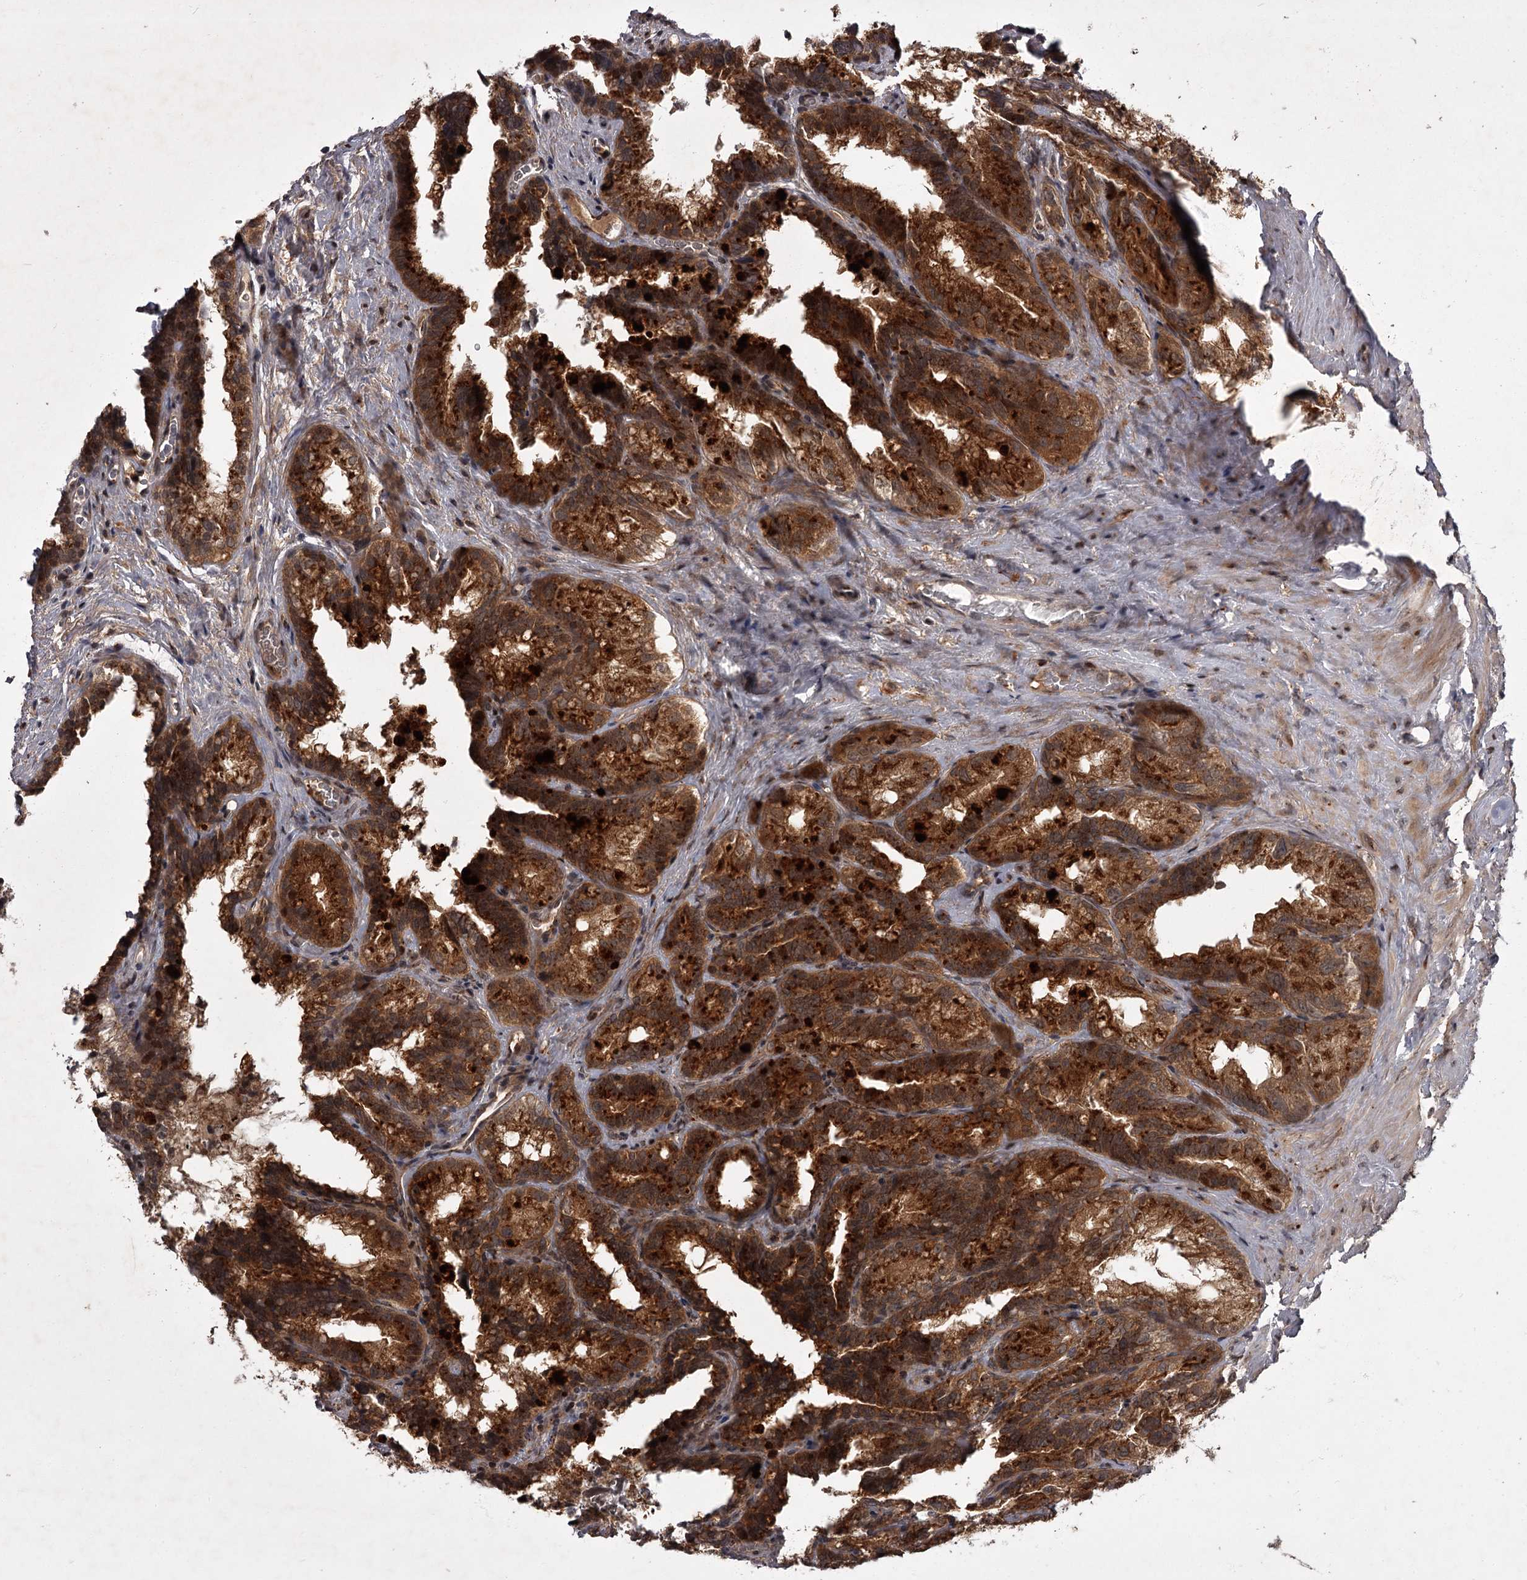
{"staining": {"intensity": "strong", "quantity": ">75%", "location": "cytoplasmic/membranous"}, "tissue": "seminal vesicle", "cell_type": "Glandular cells", "image_type": "normal", "snomed": [{"axis": "morphology", "description": "Normal tissue, NOS"}, {"axis": "topography", "description": "Seminal veicle"}], "caption": "Brown immunohistochemical staining in normal human seminal vesicle displays strong cytoplasmic/membranous positivity in approximately >75% of glandular cells. (IHC, brightfield microscopy, high magnification).", "gene": "TBC1D23", "patient": {"sex": "male", "age": 60}}